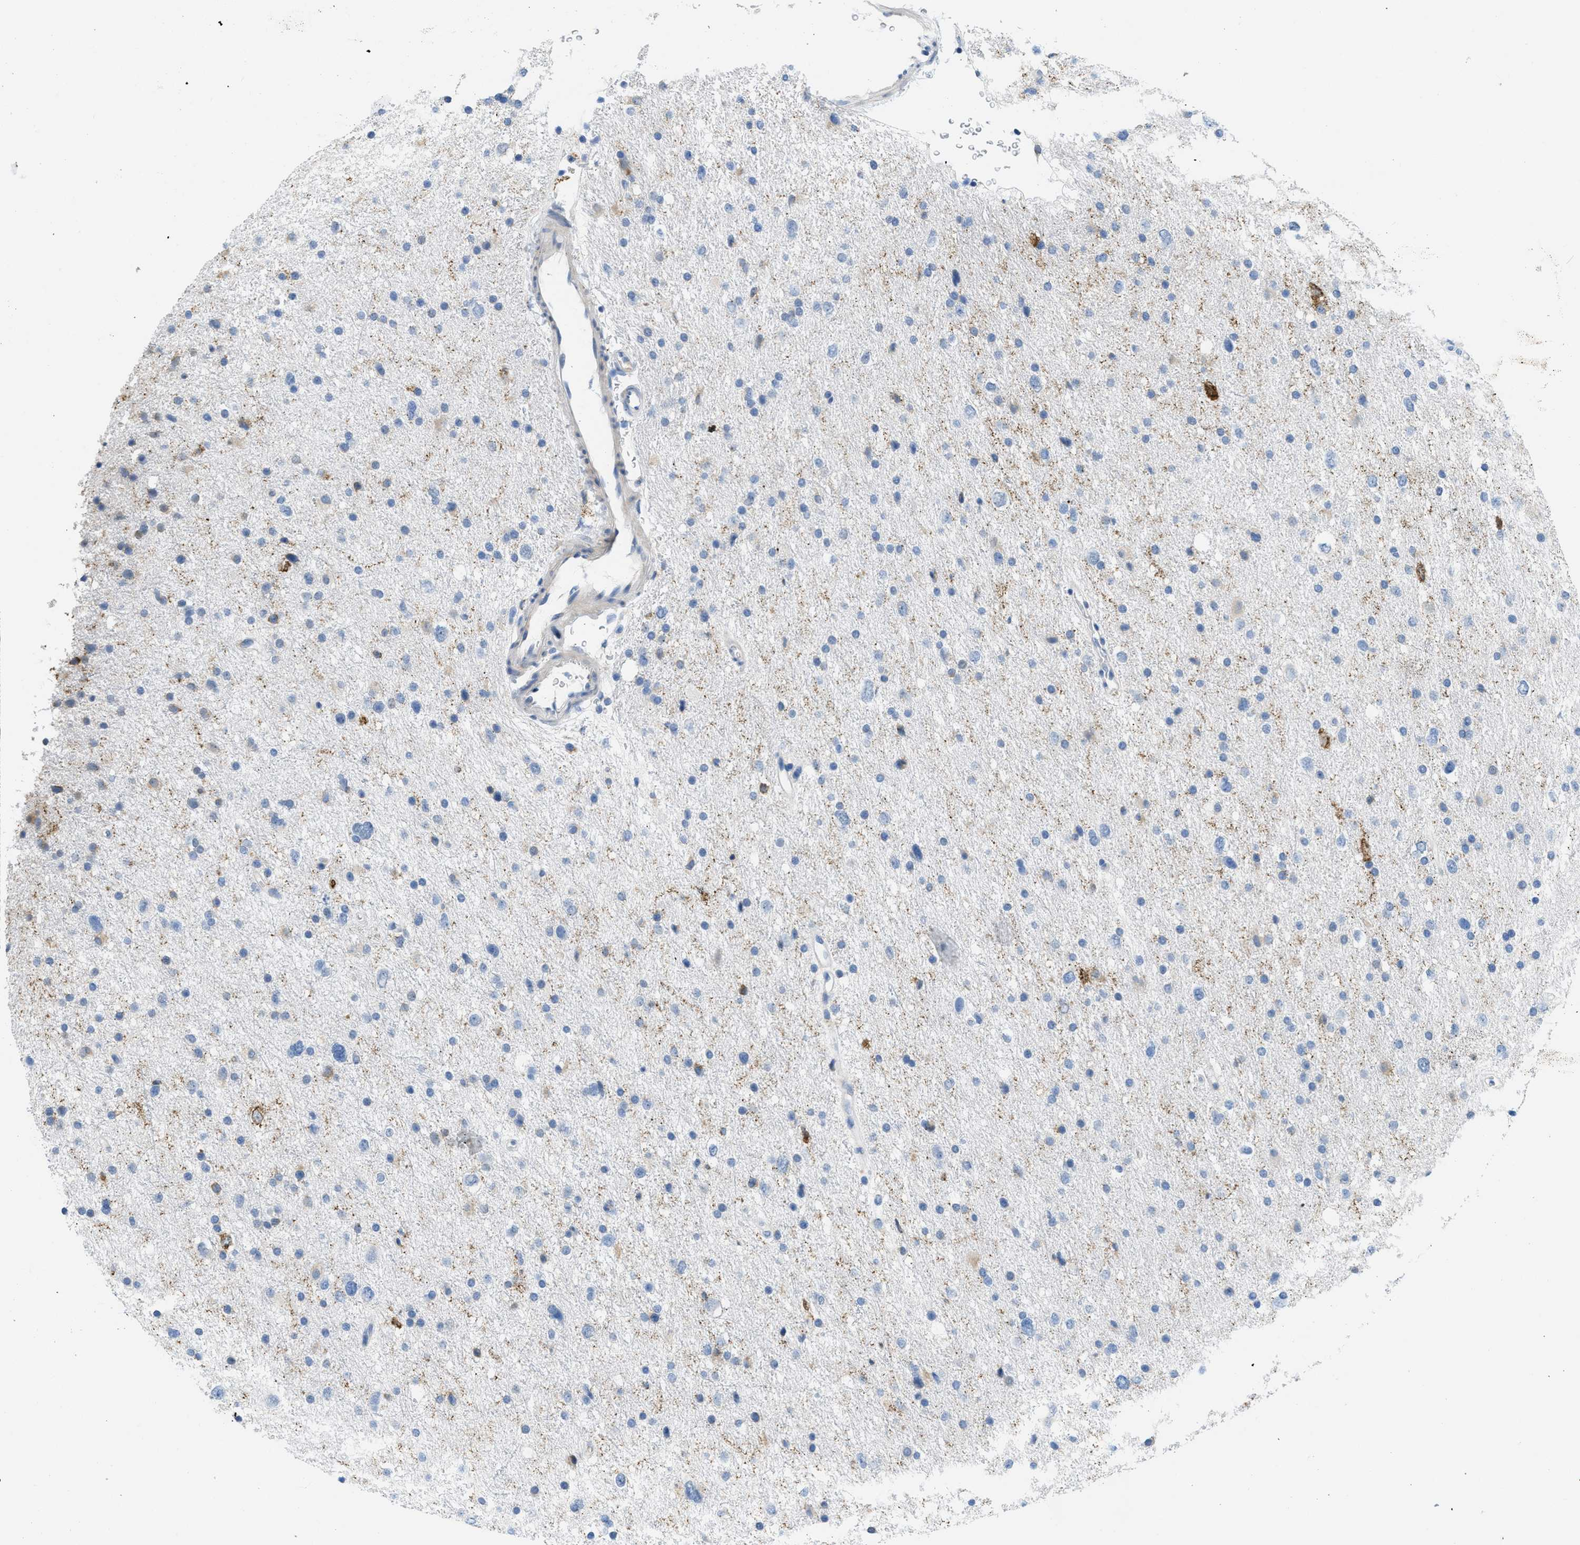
{"staining": {"intensity": "negative", "quantity": "none", "location": "none"}, "tissue": "glioma", "cell_type": "Tumor cells", "image_type": "cancer", "snomed": [{"axis": "morphology", "description": "Glioma, malignant, Low grade"}, {"axis": "topography", "description": "Brain"}], "caption": "Low-grade glioma (malignant) was stained to show a protein in brown. There is no significant expression in tumor cells.", "gene": "PTDSS1", "patient": {"sex": "female", "age": 37}}